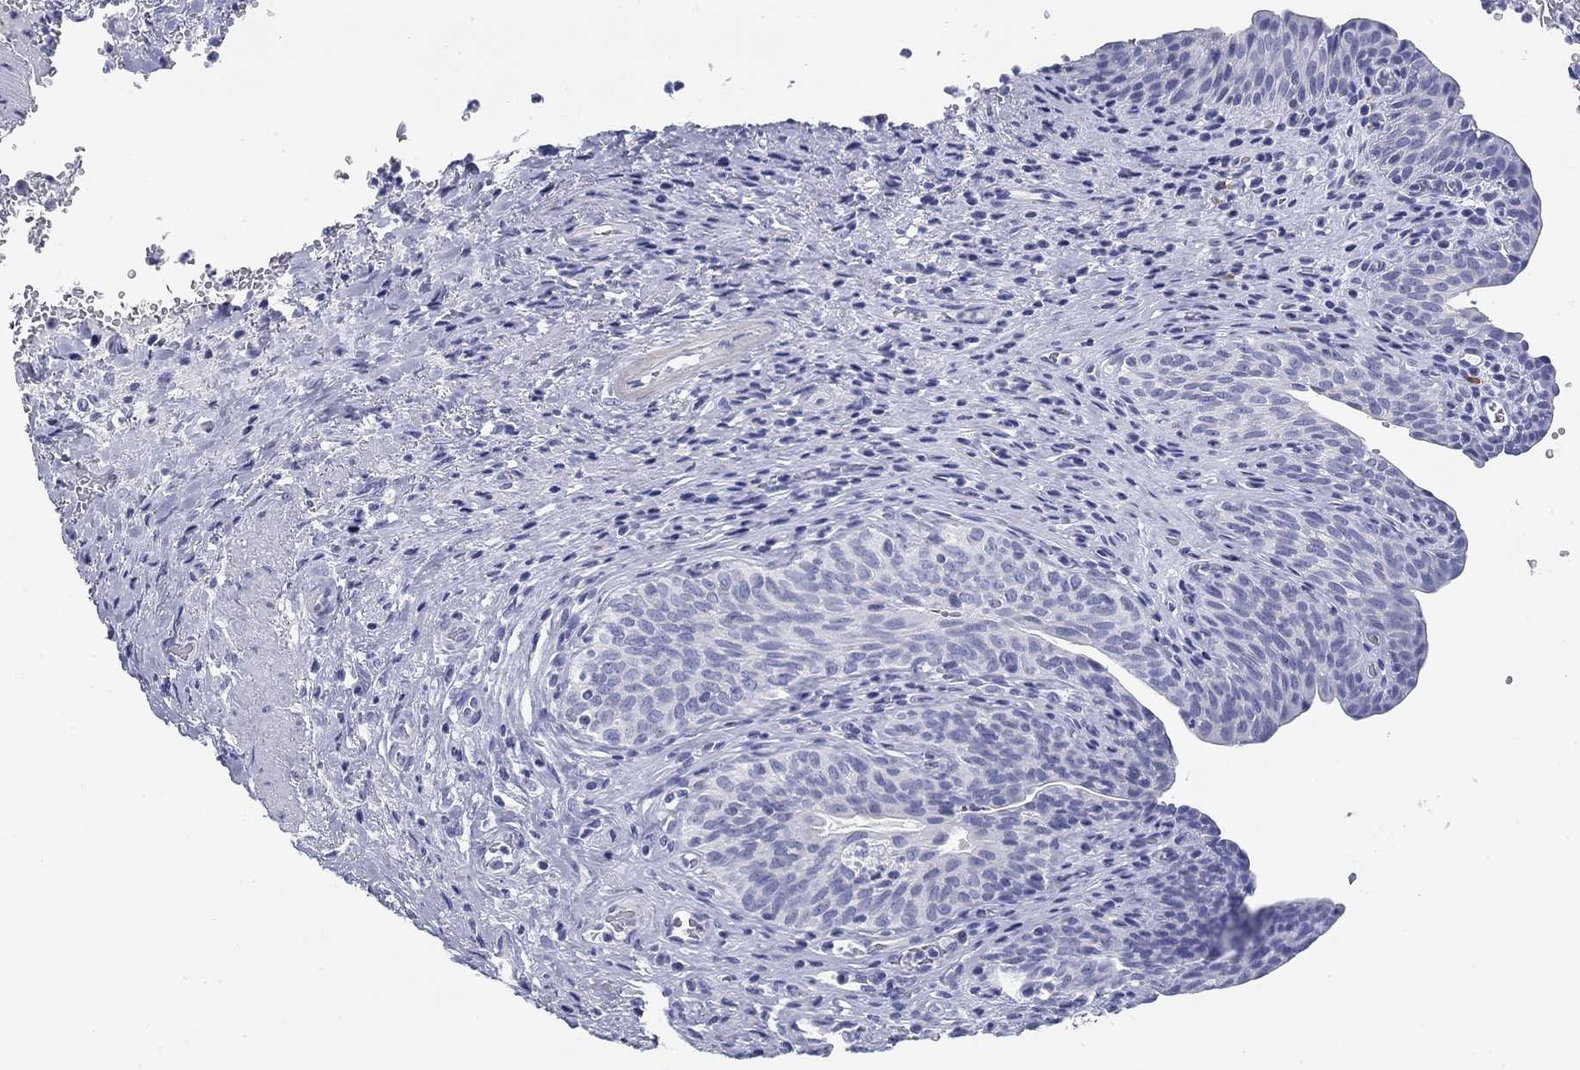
{"staining": {"intensity": "negative", "quantity": "none", "location": "none"}, "tissue": "urinary bladder", "cell_type": "Urothelial cells", "image_type": "normal", "snomed": [{"axis": "morphology", "description": "Normal tissue, NOS"}, {"axis": "topography", "description": "Urinary bladder"}], "caption": "IHC of unremarkable human urinary bladder reveals no expression in urothelial cells.", "gene": "CD79B", "patient": {"sex": "male", "age": 66}}